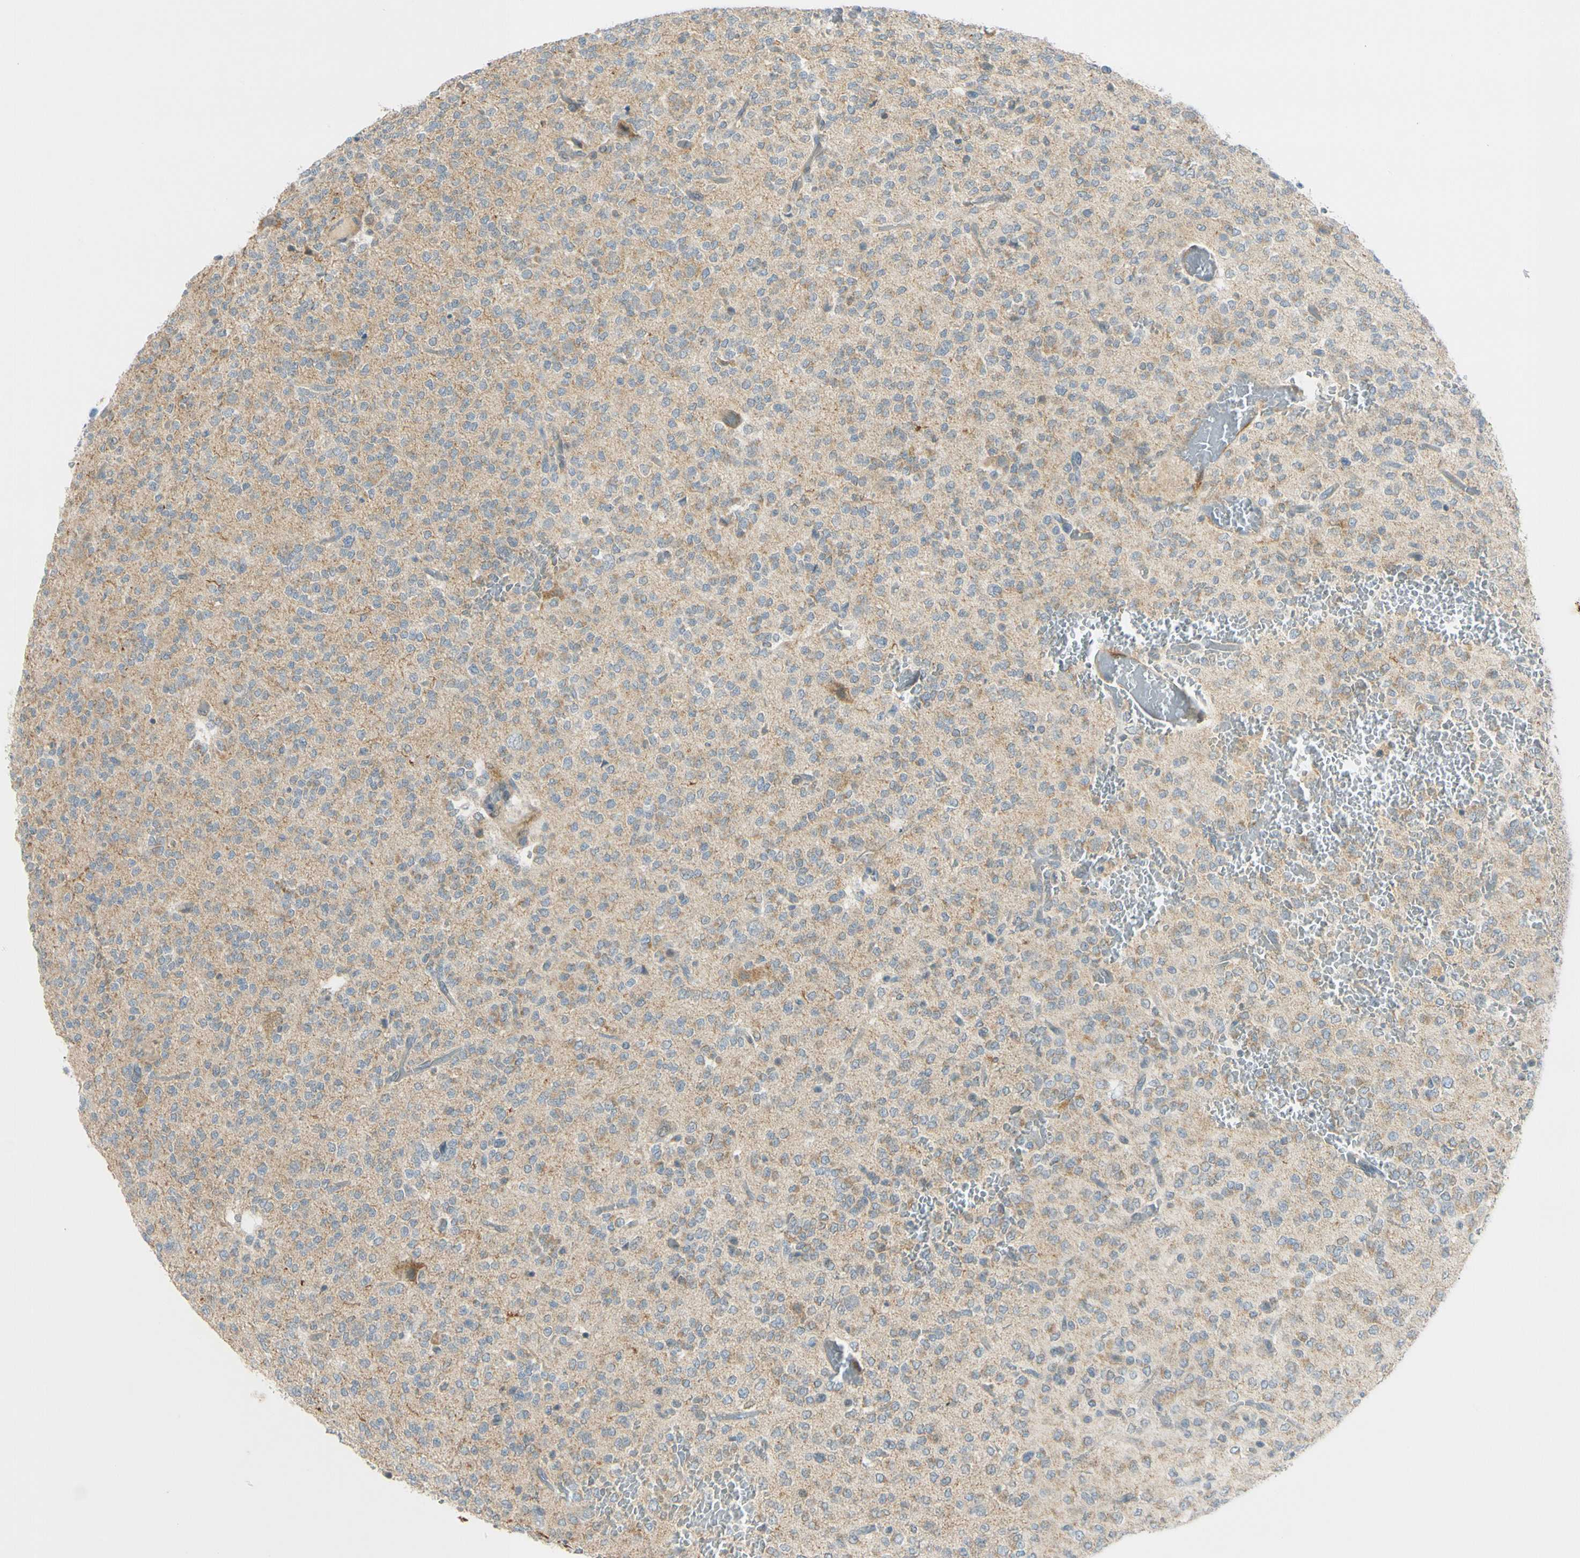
{"staining": {"intensity": "weak", "quantity": "25%-75%", "location": "cytoplasmic/membranous"}, "tissue": "glioma", "cell_type": "Tumor cells", "image_type": "cancer", "snomed": [{"axis": "morphology", "description": "Glioma, malignant, Low grade"}, {"axis": "topography", "description": "Brain"}], "caption": "This histopathology image demonstrates immunohistochemistry (IHC) staining of glioma, with low weak cytoplasmic/membranous staining in approximately 25%-75% of tumor cells.", "gene": "FHL2", "patient": {"sex": "male", "age": 38}}